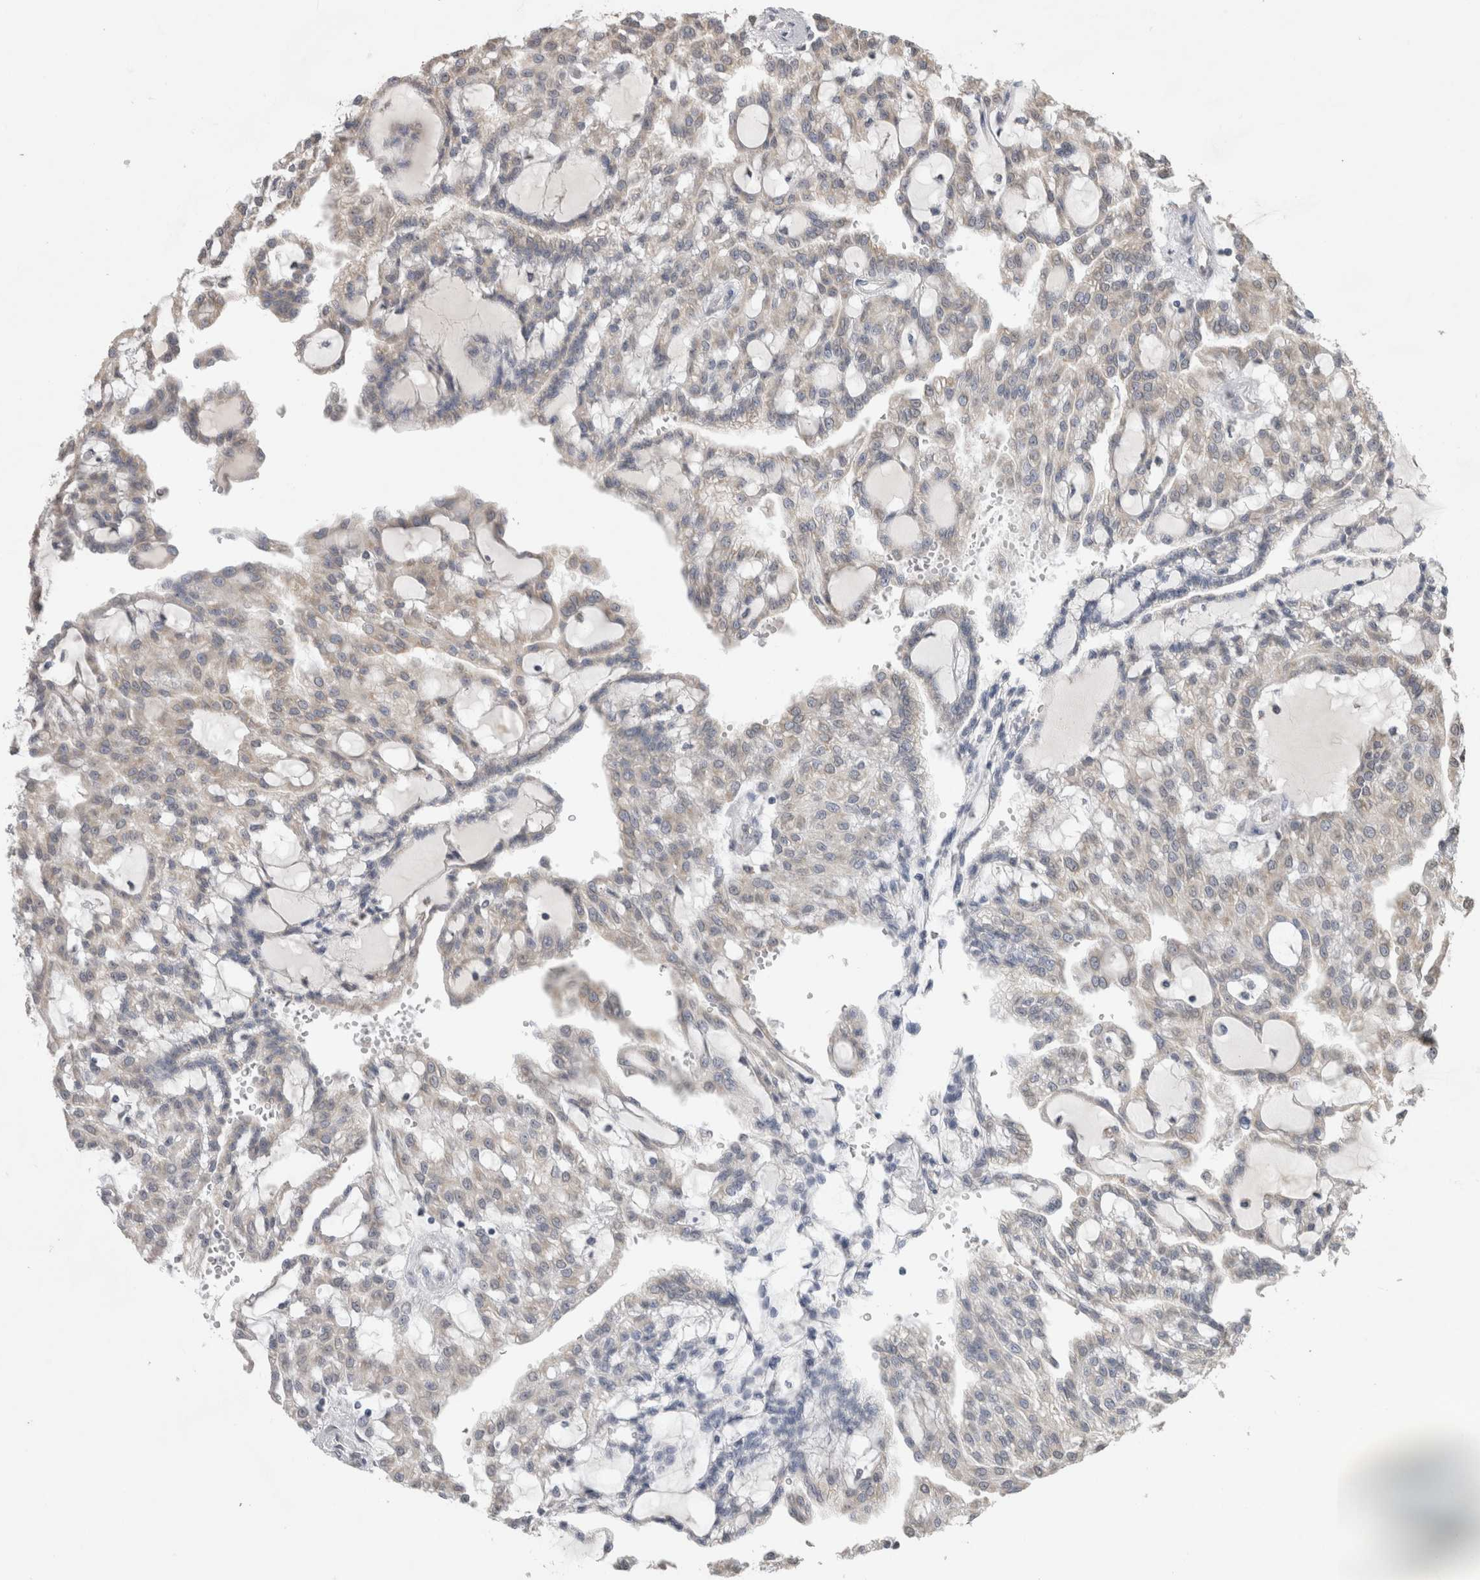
{"staining": {"intensity": "negative", "quantity": "none", "location": "none"}, "tissue": "renal cancer", "cell_type": "Tumor cells", "image_type": "cancer", "snomed": [{"axis": "morphology", "description": "Adenocarcinoma, NOS"}, {"axis": "topography", "description": "Kidney"}], "caption": "IHC image of renal cancer stained for a protein (brown), which reveals no expression in tumor cells. The staining was performed using DAB to visualize the protein expression in brown, while the nuclei were stained in blue with hematoxylin (Magnification: 20x).", "gene": "NOMO1", "patient": {"sex": "male", "age": 63}}